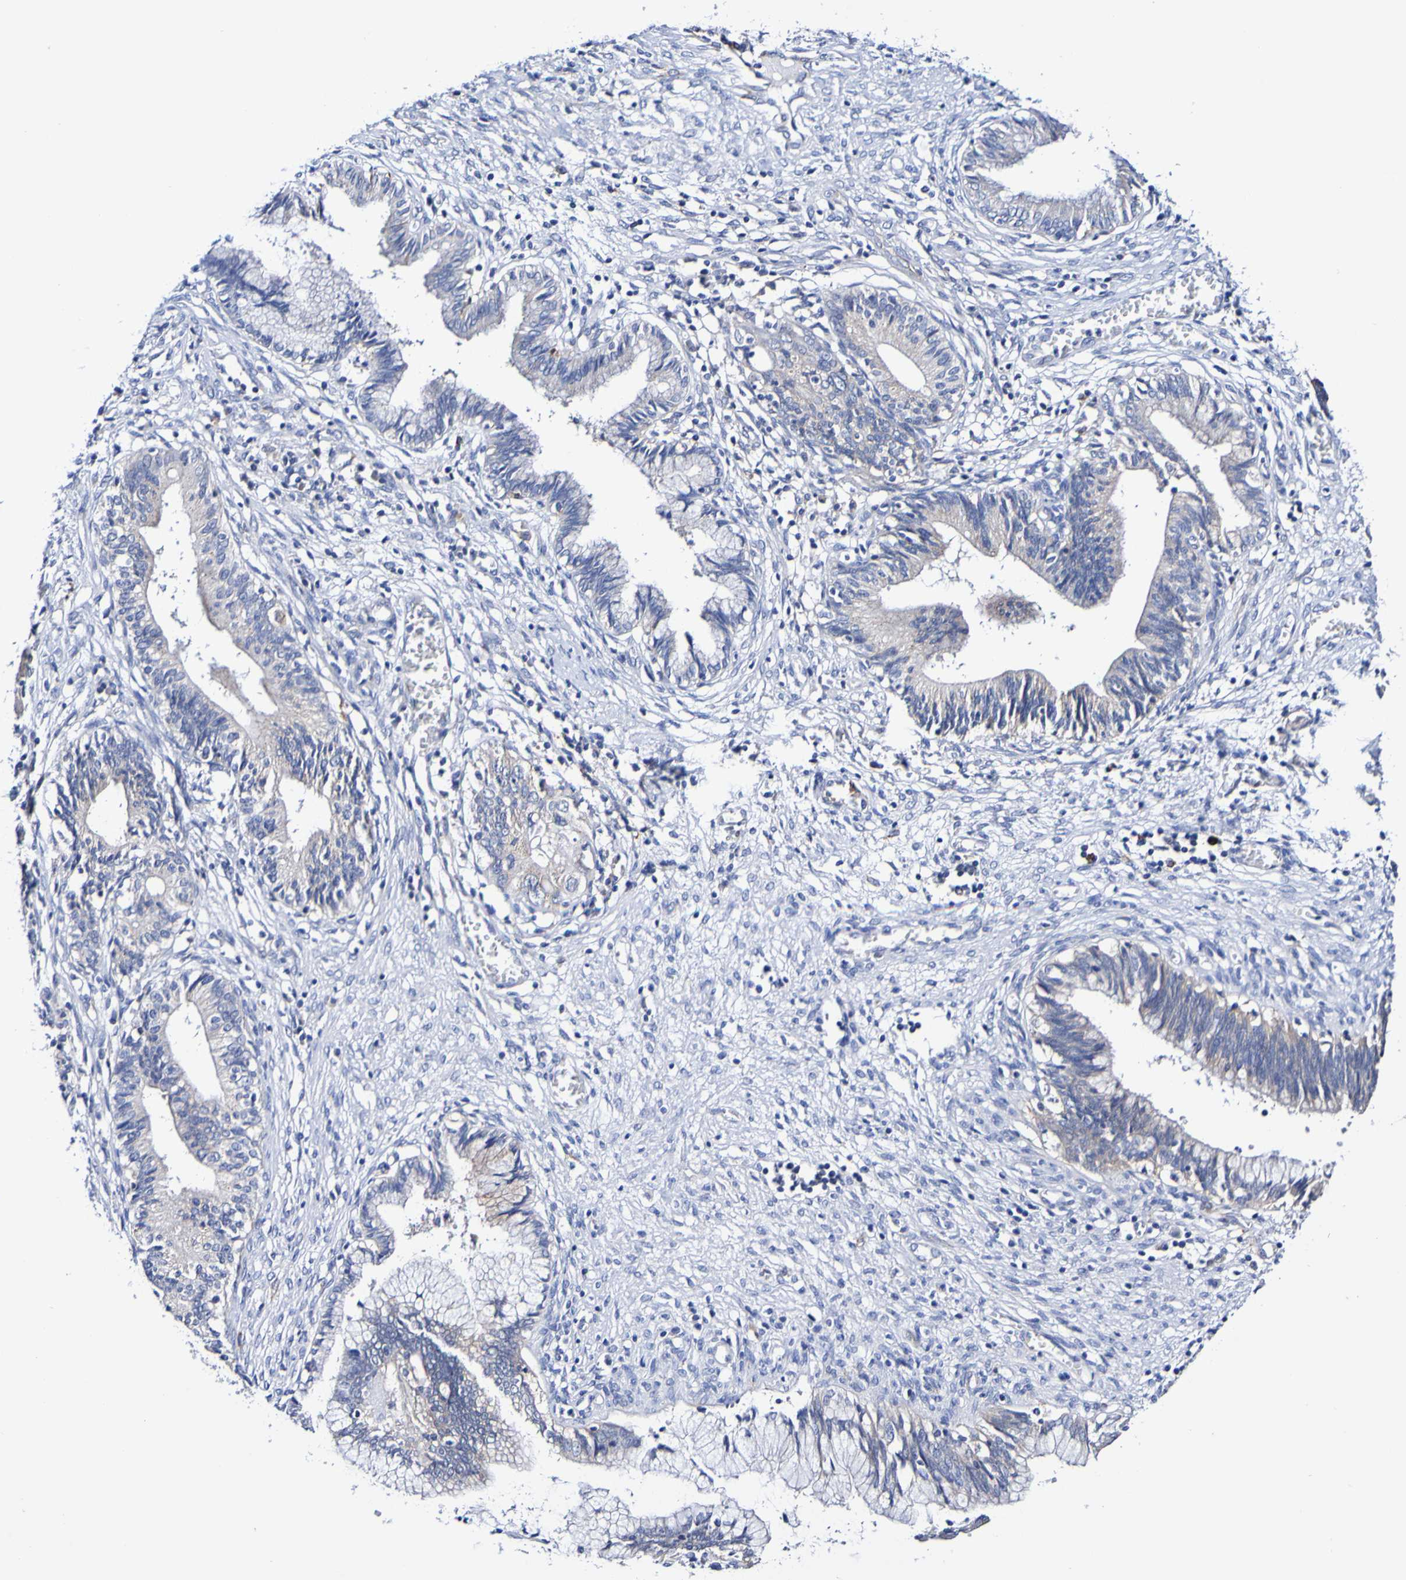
{"staining": {"intensity": "negative", "quantity": "none", "location": "none"}, "tissue": "cervical cancer", "cell_type": "Tumor cells", "image_type": "cancer", "snomed": [{"axis": "morphology", "description": "Adenocarcinoma, NOS"}, {"axis": "topography", "description": "Cervix"}], "caption": "Protein analysis of cervical cancer (adenocarcinoma) shows no significant staining in tumor cells.", "gene": "SEZ6", "patient": {"sex": "female", "age": 44}}